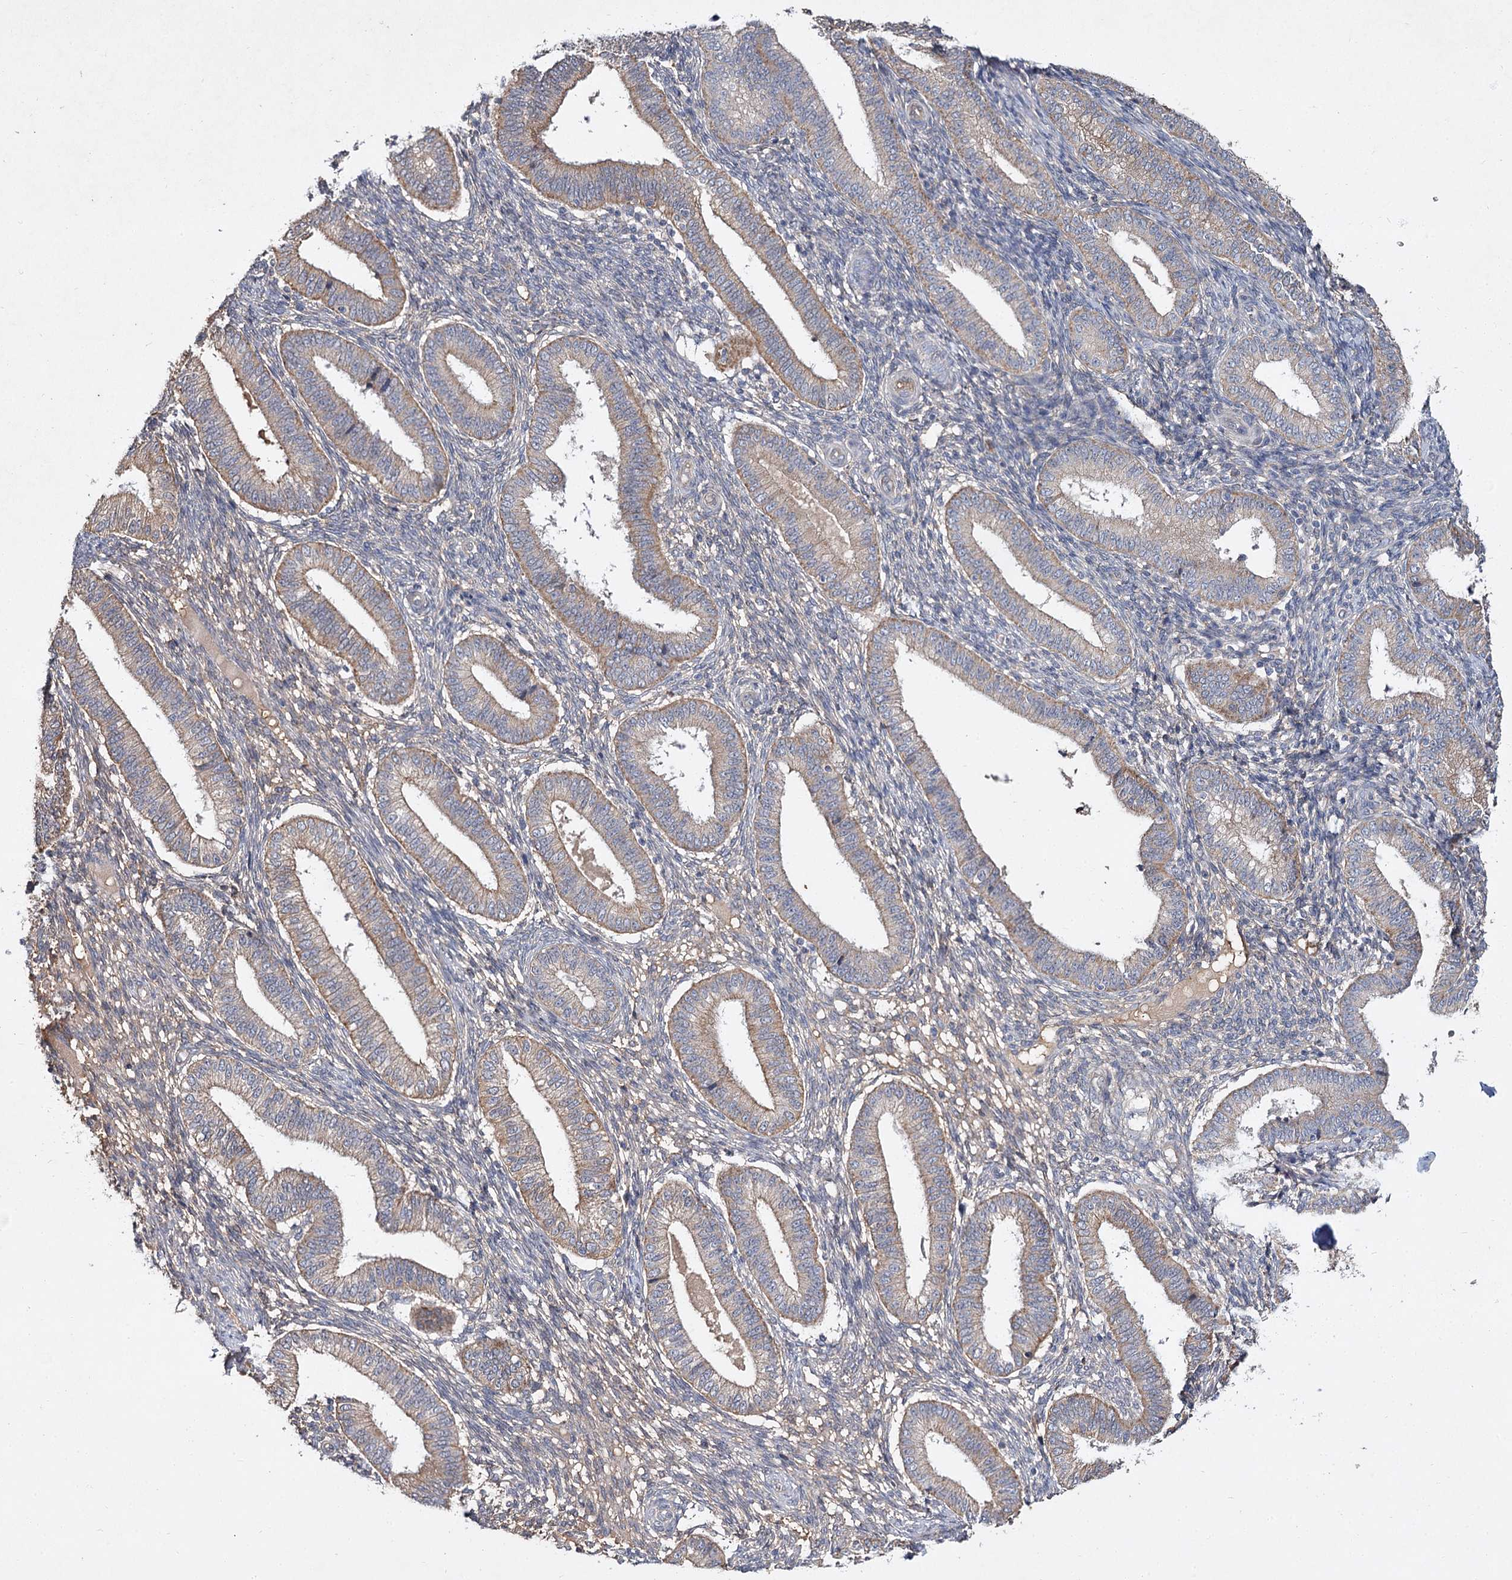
{"staining": {"intensity": "negative", "quantity": "none", "location": "none"}, "tissue": "endometrium", "cell_type": "Cells in endometrial stroma", "image_type": "normal", "snomed": [{"axis": "morphology", "description": "Normal tissue, NOS"}, {"axis": "topography", "description": "Endometrium"}], "caption": "A high-resolution micrograph shows IHC staining of benign endometrium, which reveals no significant positivity in cells in endometrial stroma.", "gene": "MFN1", "patient": {"sex": "female", "age": 39}}